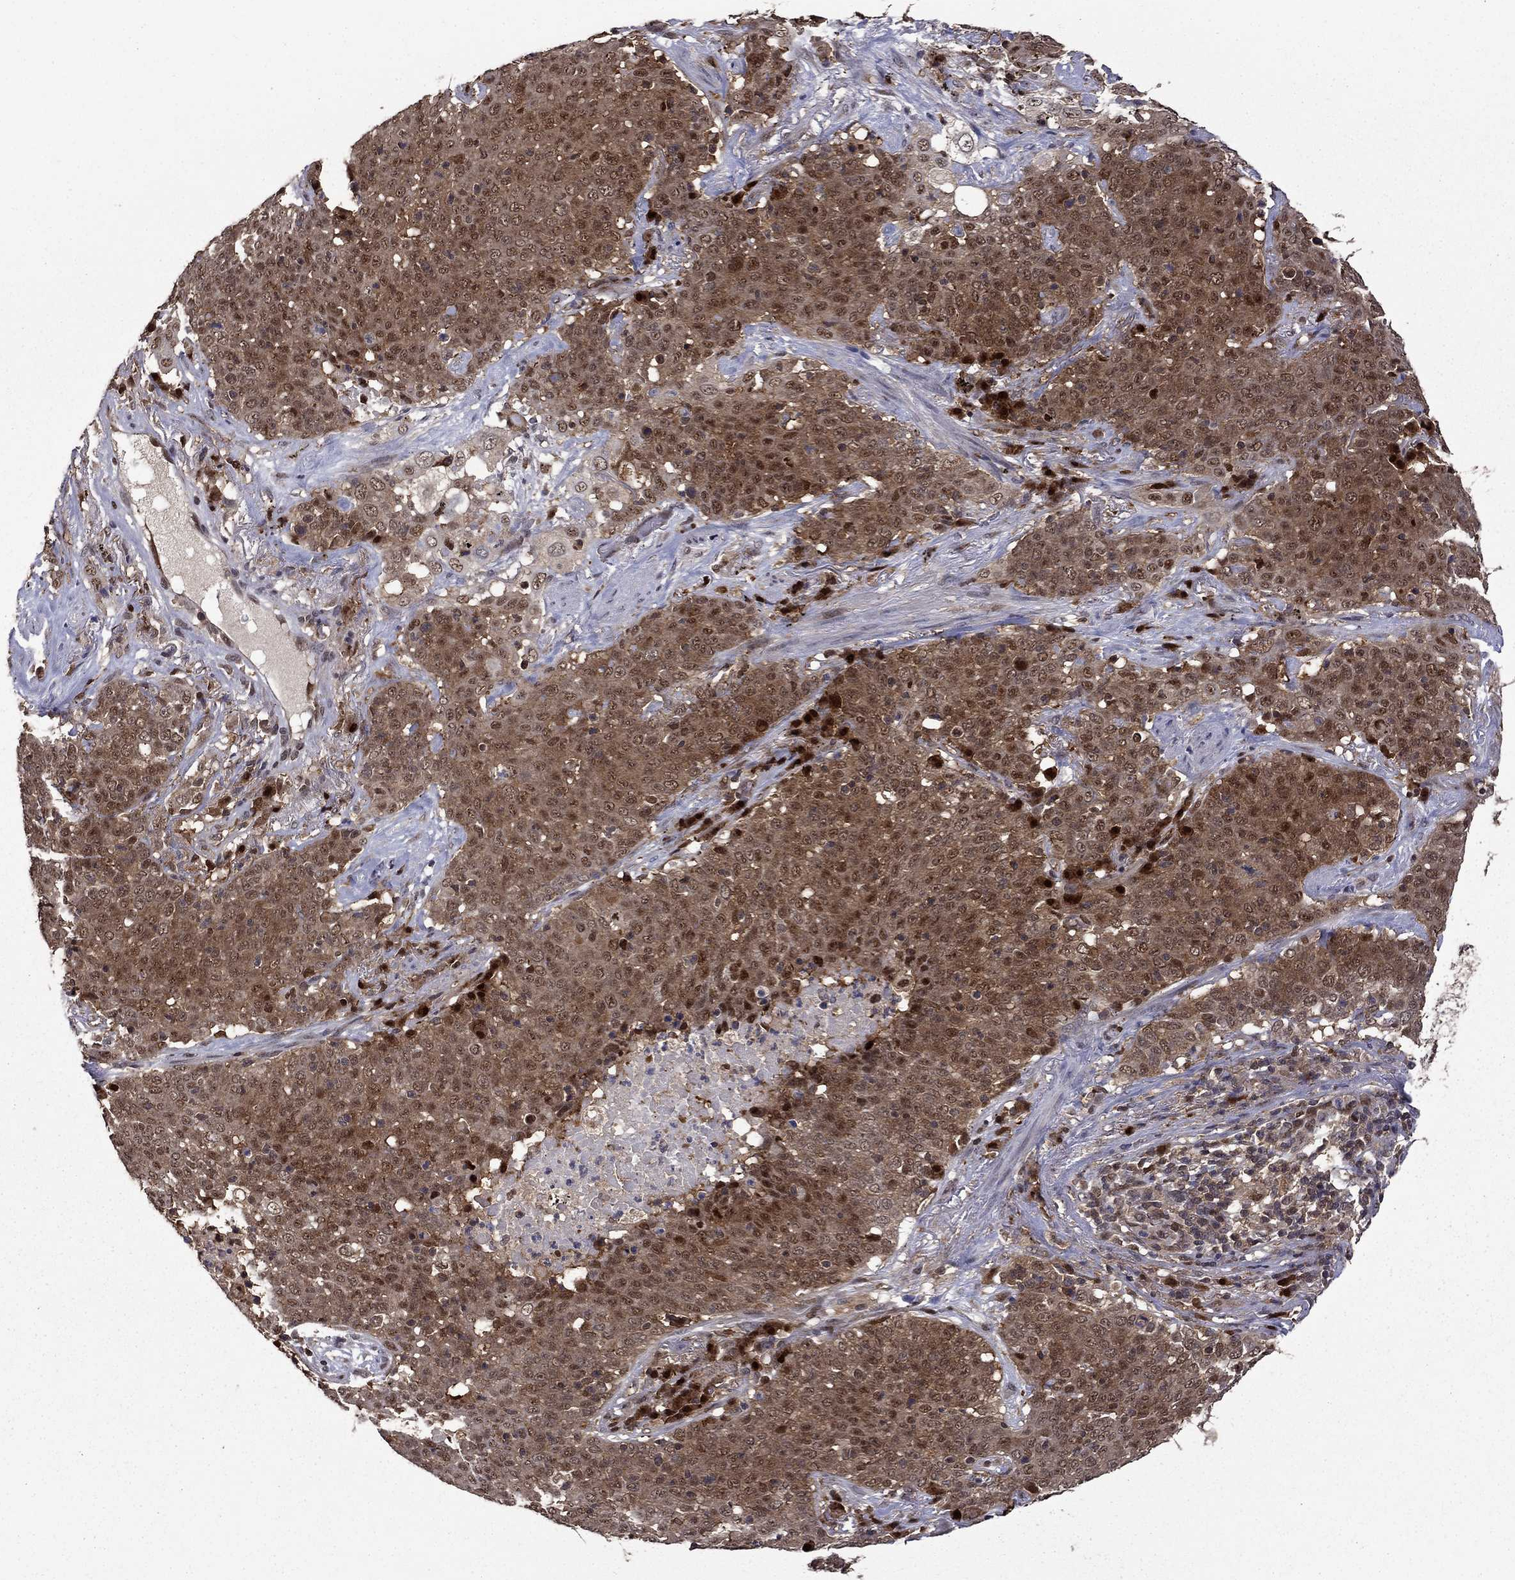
{"staining": {"intensity": "strong", "quantity": "25%-75%", "location": "cytoplasmic/membranous,nuclear"}, "tissue": "lung cancer", "cell_type": "Tumor cells", "image_type": "cancer", "snomed": [{"axis": "morphology", "description": "Squamous cell carcinoma, NOS"}, {"axis": "topography", "description": "Lung"}], "caption": "High-power microscopy captured an immunohistochemistry image of lung cancer, revealing strong cytoplasmic/membranous and nuclear positivity in approximately 25%-75% of tumor cells. (IHC, brightfield microscopy, high magnification).", "gene": "APPBP2", "patient": {"sex": "male", "age": 82}}